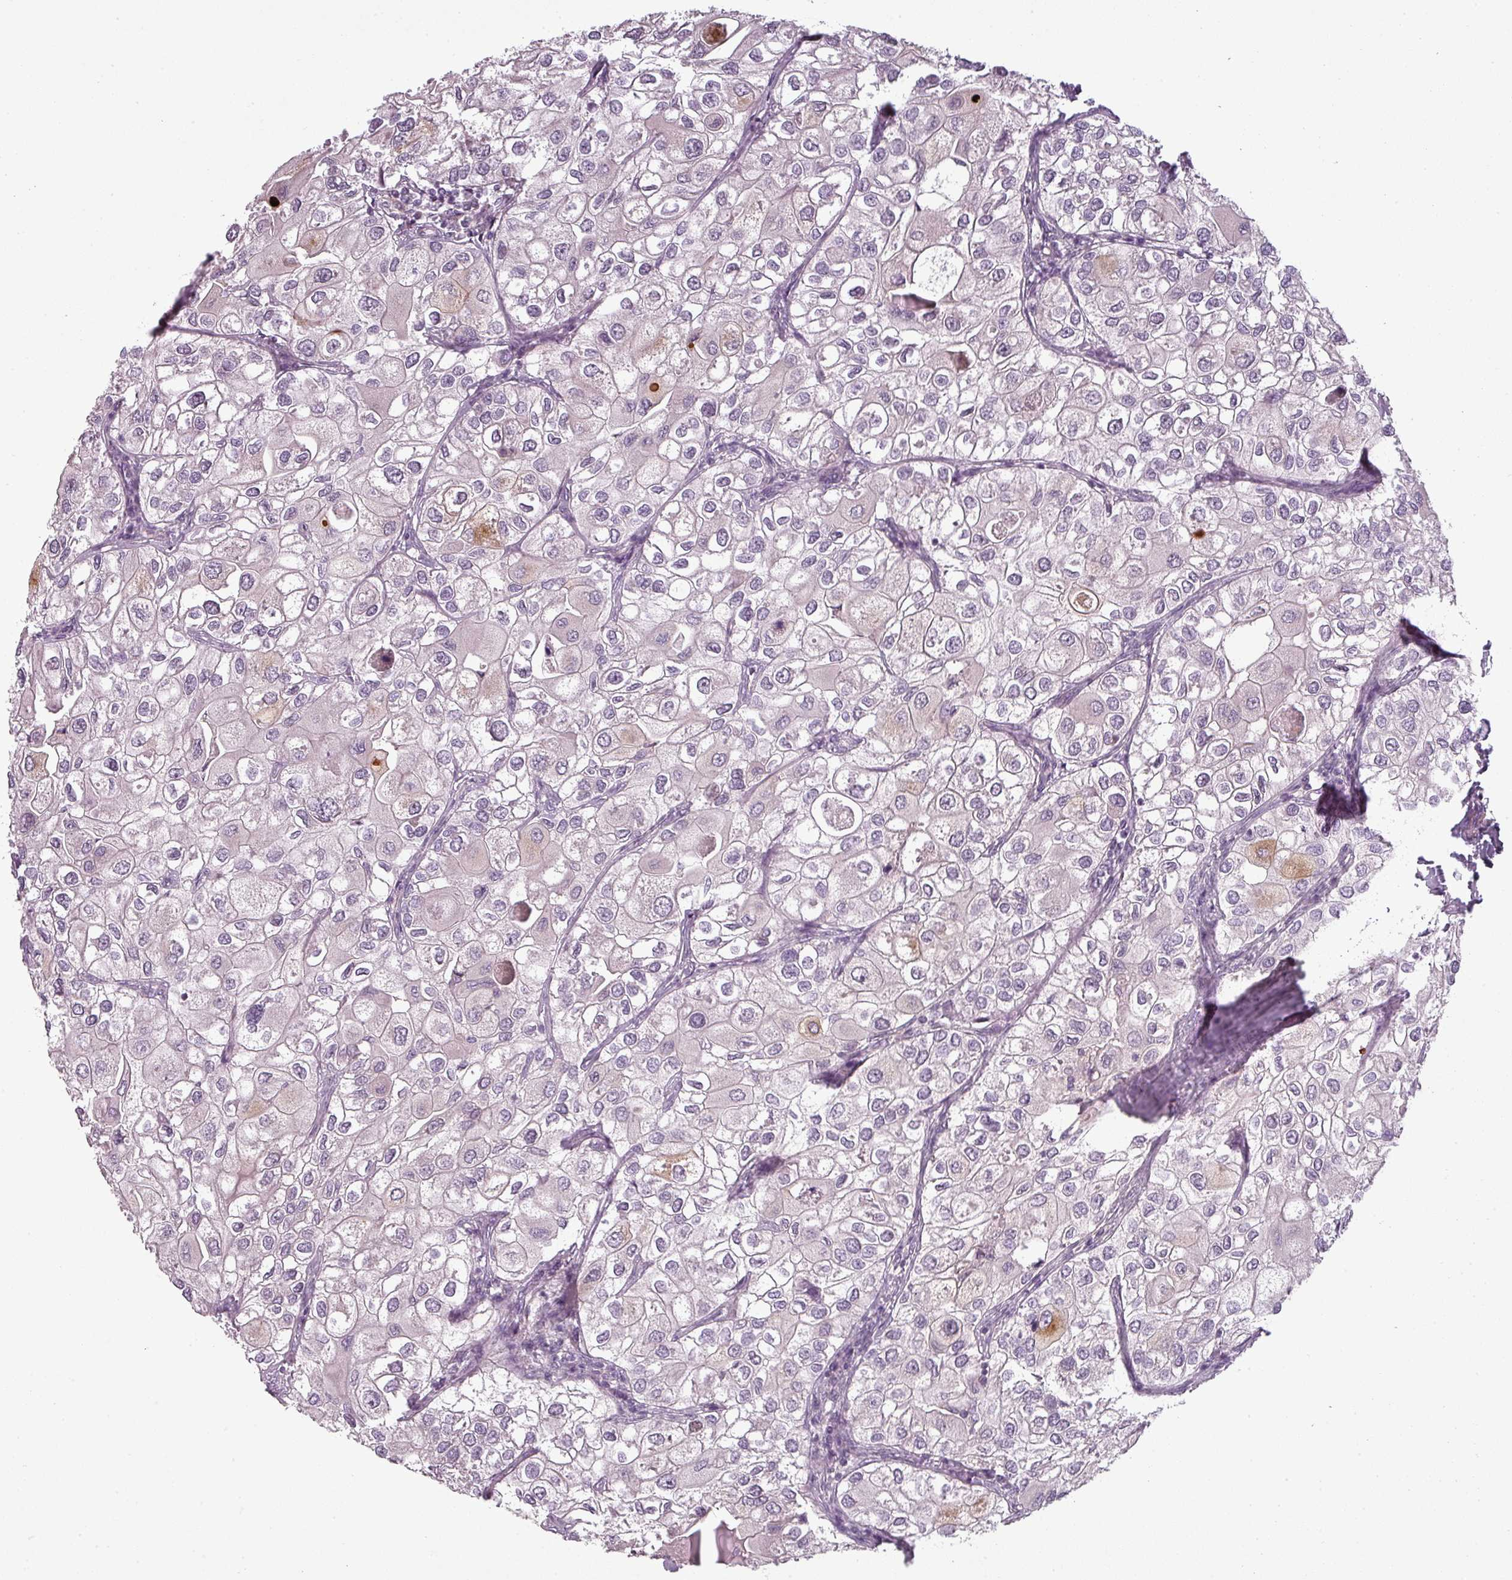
{"staining": {"intensity": "negative", "quantity": "none", "location": "none"}, "tissue": "urothelial cancer", "cell_type": "Tumor cells", "image_type": "cancer", "snomed": [{"axis": "morphology", "description": "Urothelial carcinoma, High grade"}, {"axis": "topography", "description": "Urinary bladder"}], "caption": "Micrograph shows no protein positivity in tumor cells of high-grade urothelial carcinoma tissue. The staining was performed using DAB to visualize the protein expression in brown, while the nuclei were stained in blue with hematoxylin (Magnification: 20x).", "gene": "SLC16A9", "patient": {"sex": "male", "age": 64}}